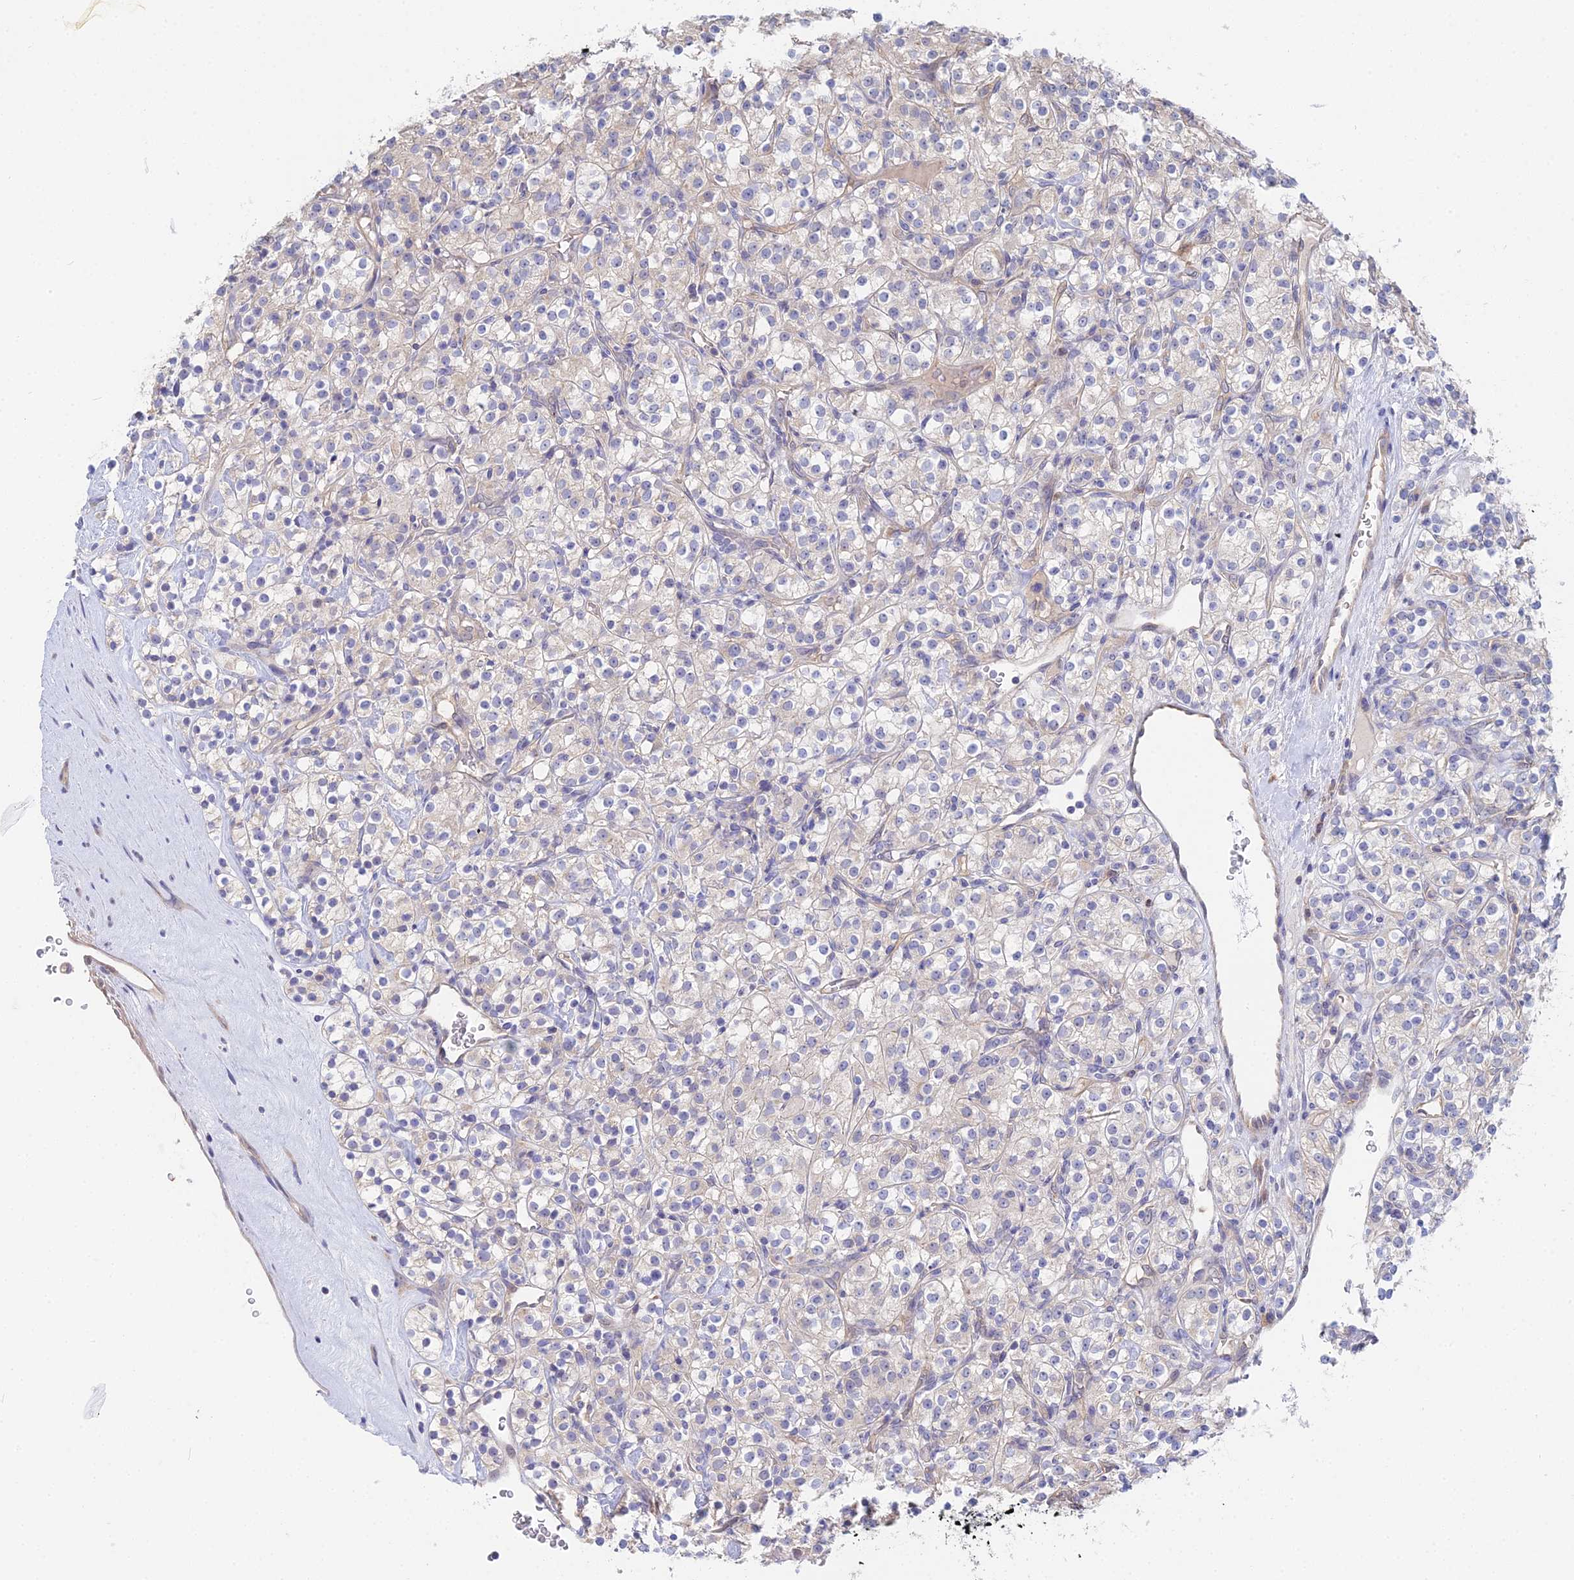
{"staining": {"intensity": "negative", "quantity": "none", "location": "none"}, "tissue": "renal cancer", "cell_type": "Tumor cells", "image_type": "cancer", "snomed": [{"axis": "morphology", "description": "Adenocarcinoma, NOS"}, {"axis": "topography", "description": "Kidney"}], "caption": "A high-resolution micrograph shows immunohistochemistry (IHC) staining of renal cancer (adenocarcinoma), which shows no significant positivity in tumor cells.", "gene": "DNAH14", "patient": {"sex": "male", "age": 77}}